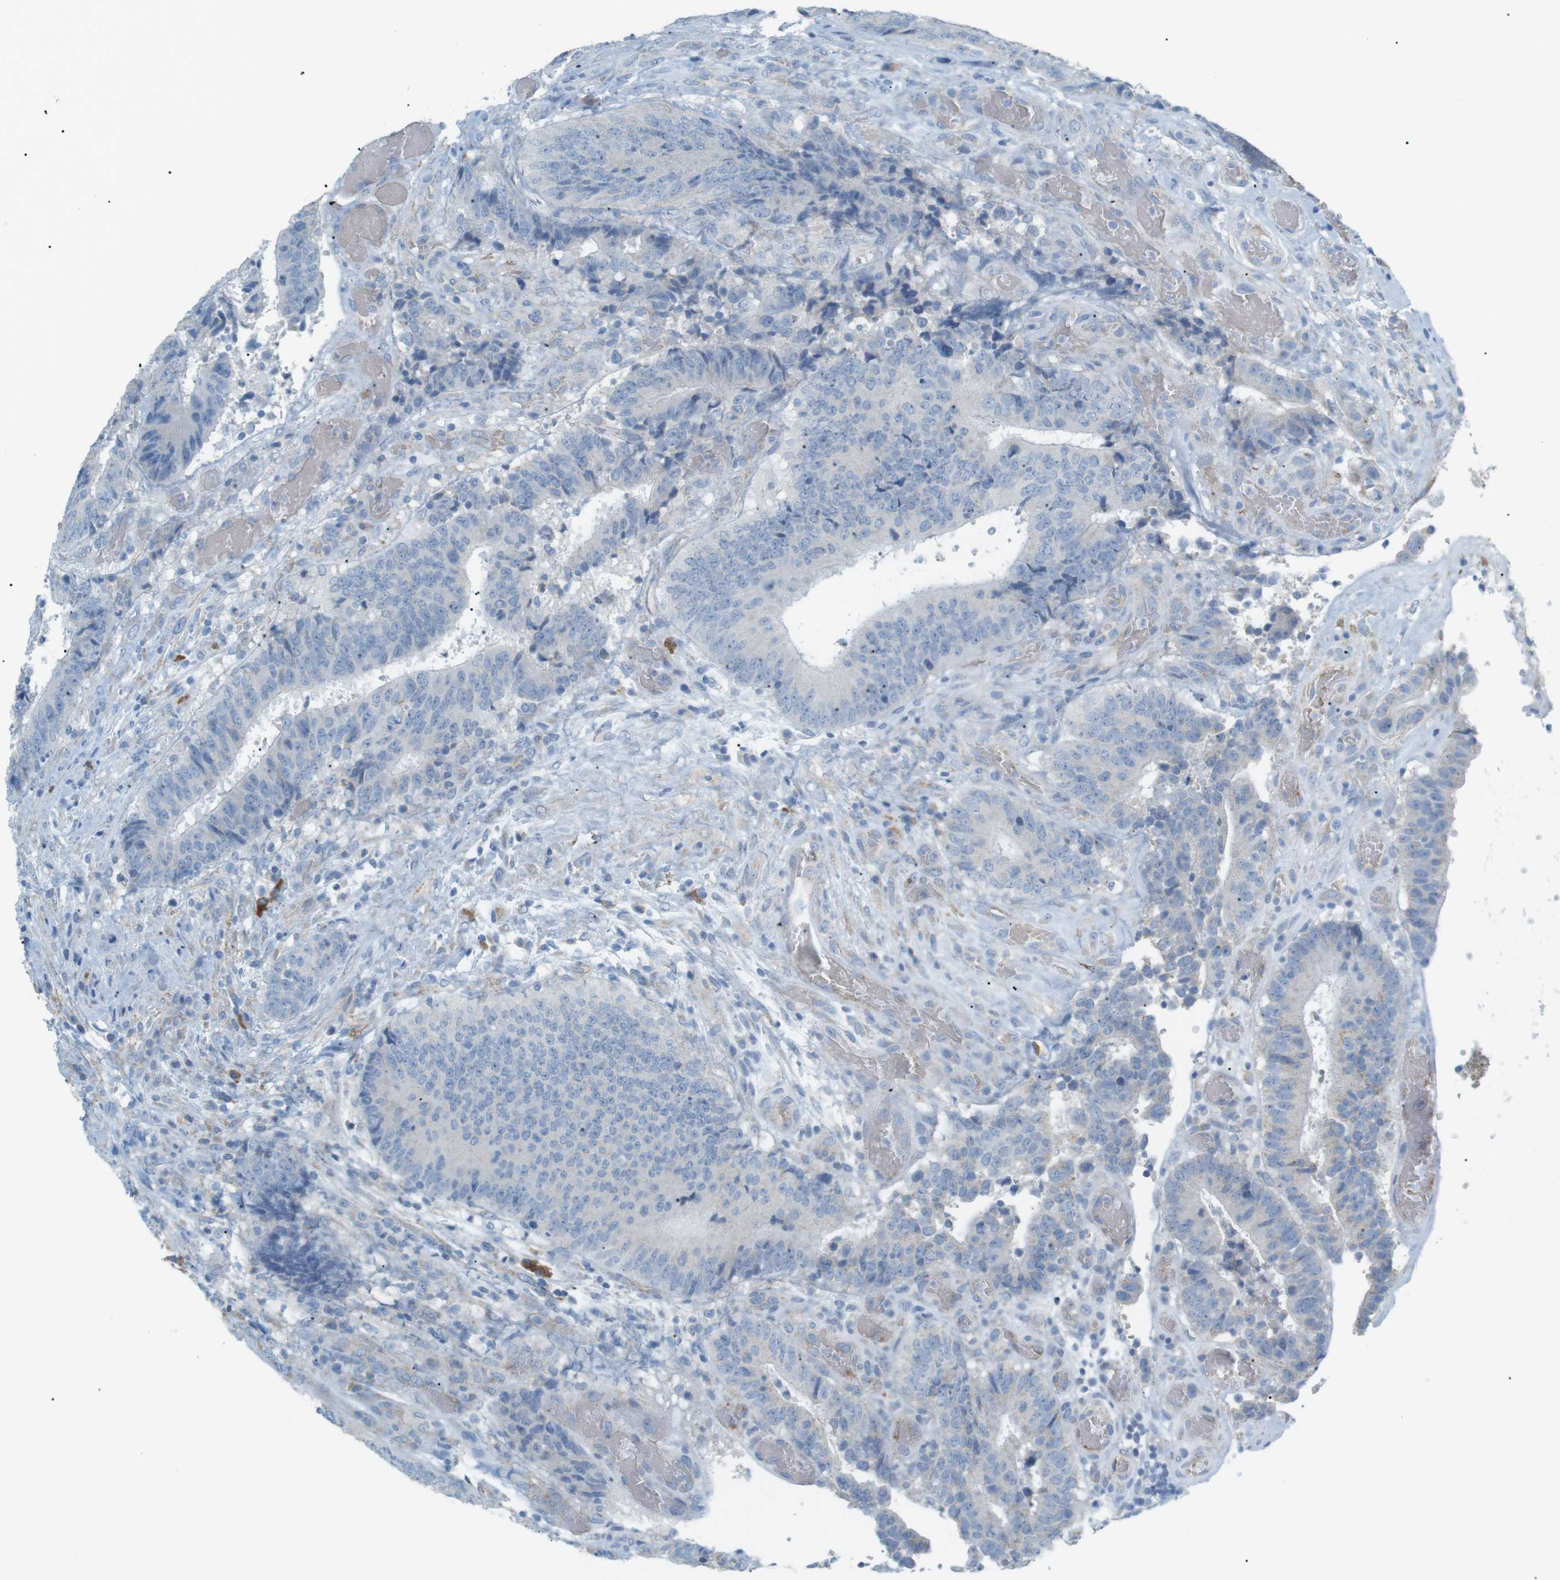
{"staining": {"intensity": "negative", "quantity": "none", "location": "none"}, "tissue": "colorectal cancer", "cell_type": "Tumor cells", "image_type": "cancer", "snomed": [{"axis": "morphology", "description": "Adenocarcinoma, NOS"}, {"axis": "topography", "description": "Rectum"}], "caption": "Image shows no significant protein positivity in tumor cells of colorectal adenocarcinoma.", "gene": "VAMP1", "patient": {"sex": "male", "age": 72}}